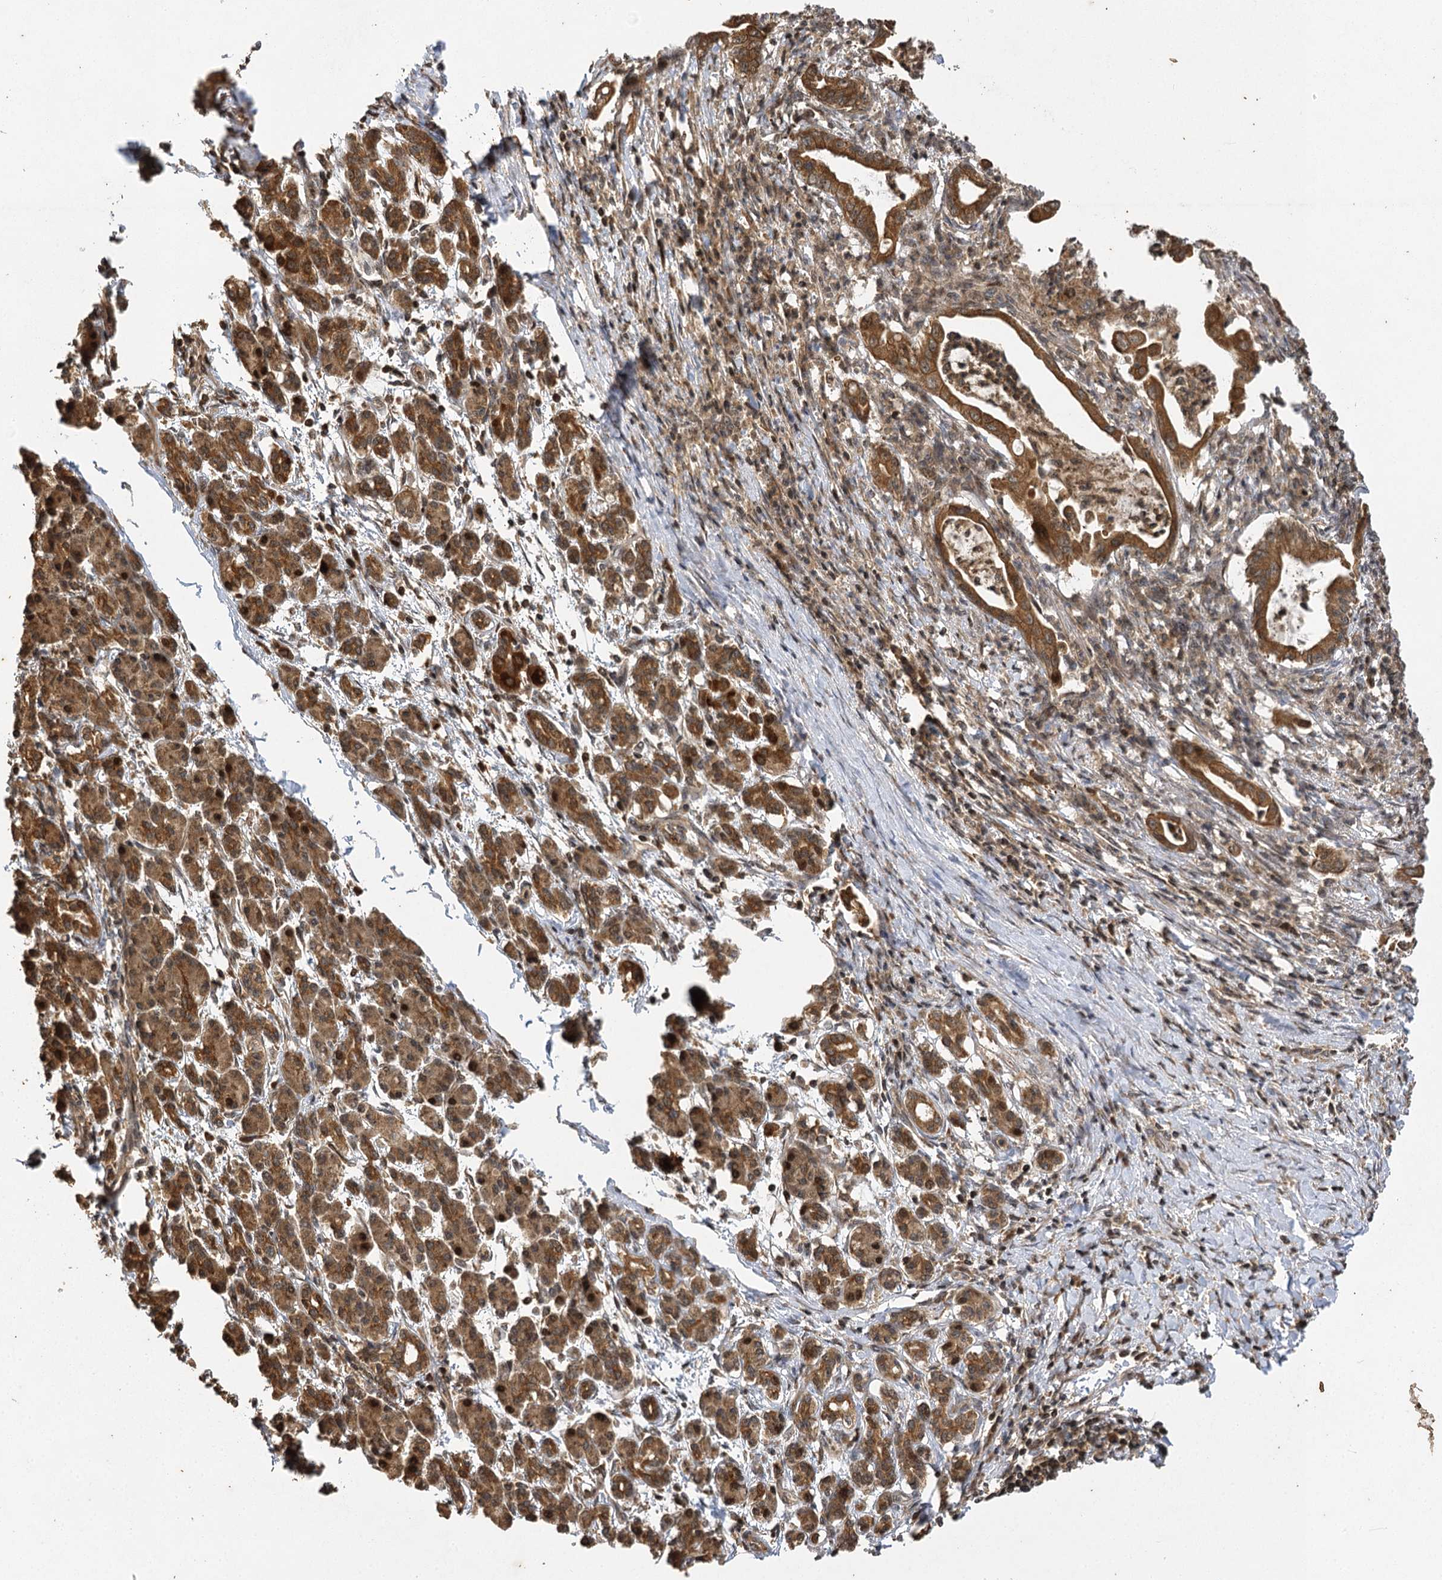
{"staining": {"intensity": "strong", "quantity": ">75%", "location": "cytoplasmic/membranous"}, "tissue": "pancreatic cancer", "cell_type": "Tumor cells", "image_type": "cancer", "snomed": [{"axis": "morphology", "description": "Adenocarcinoma, NOS"}, {"axis": "topography", "description": "Pancreas"}], "caption": "Brown immunohistochemical staining in human pancreatic adenocarcinoma exhibits strong cytoplasmic/membranous staining in about >75% of tumor cells. The protein of interest is stained brown, and the nuclei are stained in blue (DAB (3,3'-diaminobenzidine) IHC with brightfield microscopy, high magnification).", "gene": "IL11RA", "patient": {"sex": "female", "age": 55}}